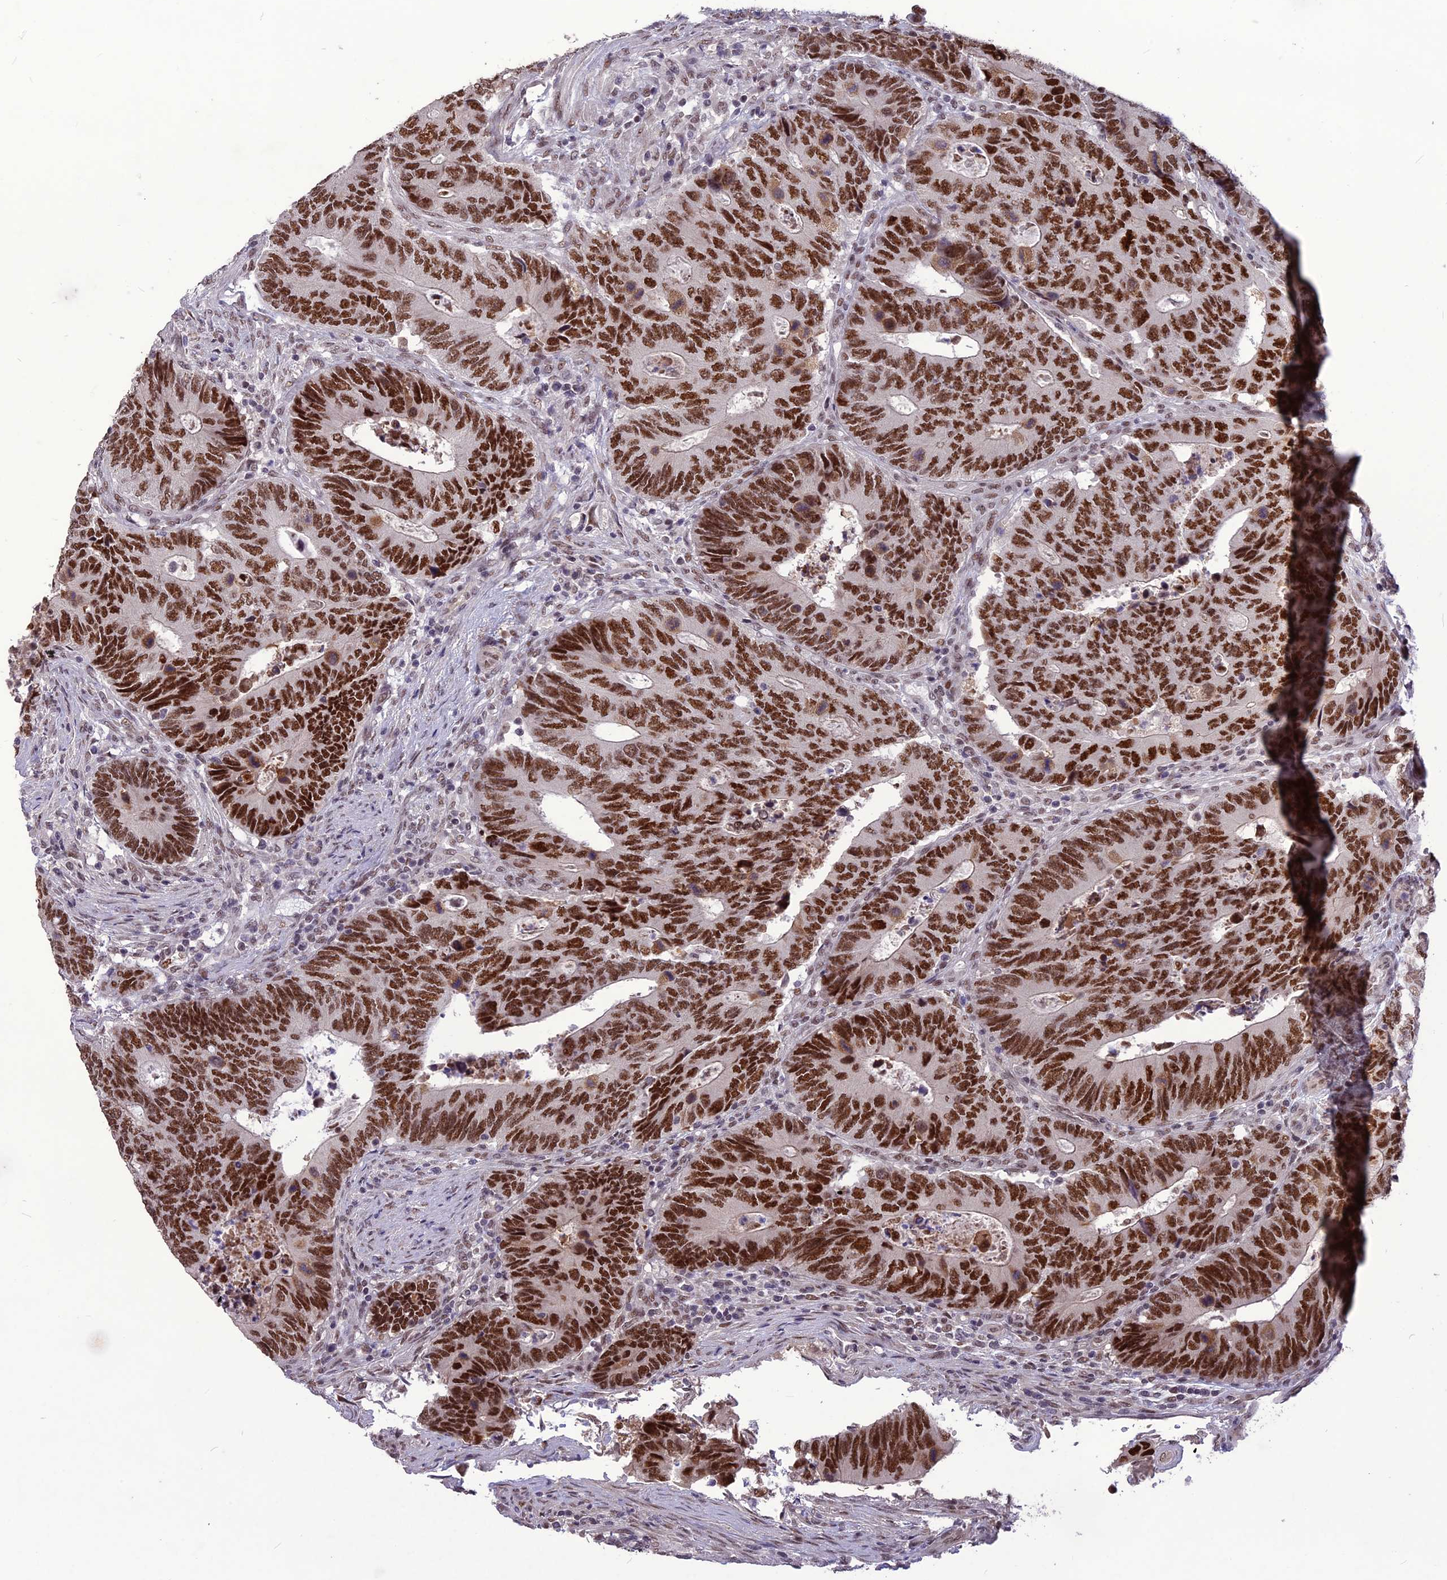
{"staining": {"intensity": "strong", "quantity": ">75%", "location": "nuclear"}, "tissue": "colorectal cancer", "cell_type": "Tumor cells", "image_type": "cancer", "snomed": [{"axis": "morphology", "description": "Adenocarcinoma, NOS"}, {"axis": "topography", "description": "Colon"}], "caption": "Immunohistochemical staining of adenocarcinoma (colorectal) displays high levels of strong nuclear expression in about >75% of tumor cells. (DAB (3,3'-diaminobenzidine) IHC, brown staining for protein, blue staining for nuclei).", "gene": "DIS3", "patient": {"sex": "male", "age": 87}}